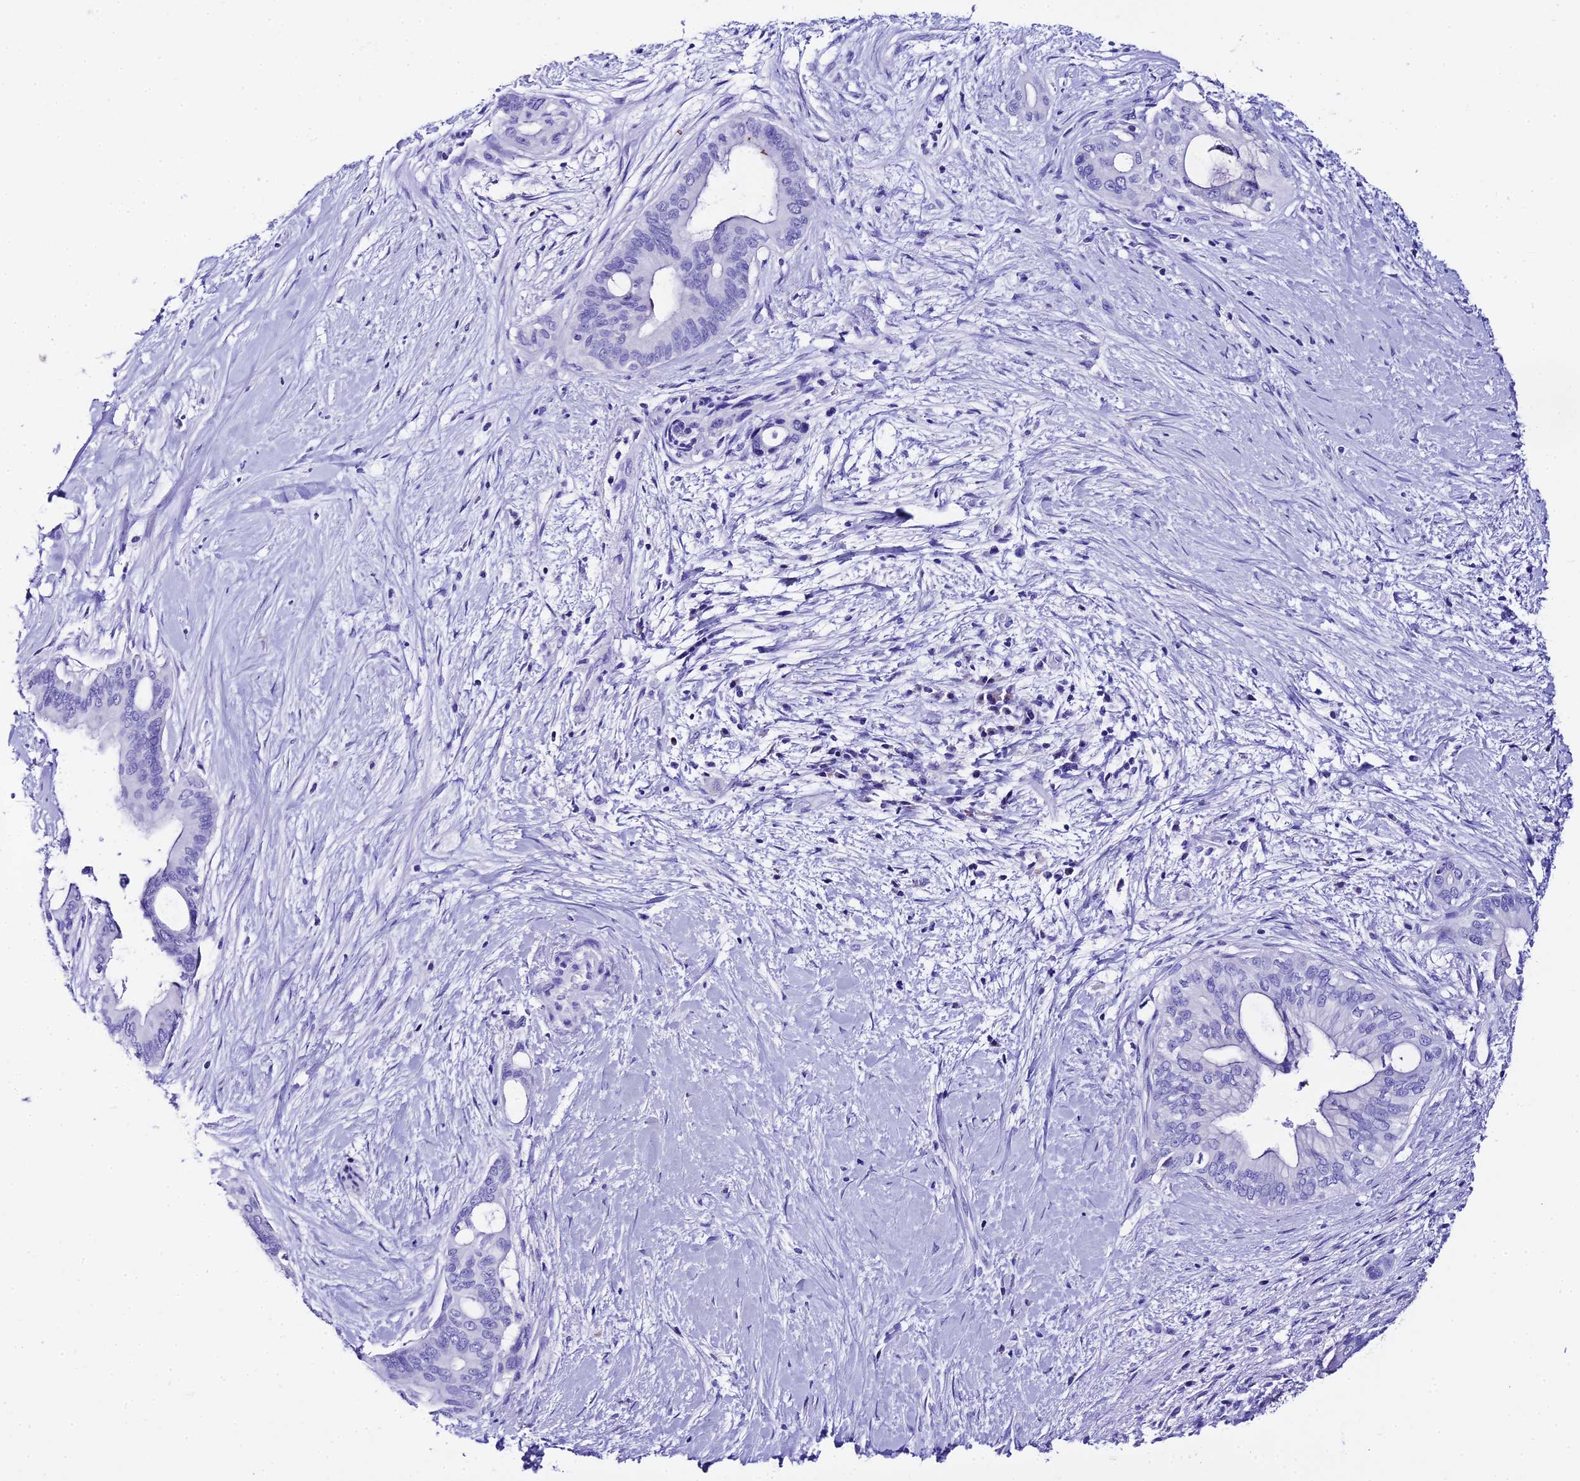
{"staining": {"intensity": "negative", "quantity": "none", "location": "none"}, "tissue": "pancreatic cancer", "cell_type": "Tumor cells", "image_type": "cancer", "snomed": [{"axis": "morphology", "description": "Adenocarcinoma, NOS"}, {"axis": "topography", "description": "Pancreas"}], "caption": "Immunohistochemistry (IHC) image of human pancreatic adenocarcinoma stained for a protein (brown), which exhibits no expression in tumor cells.", "gene": "TRMT44", "patient": {"sex": "male", "age": 46}}